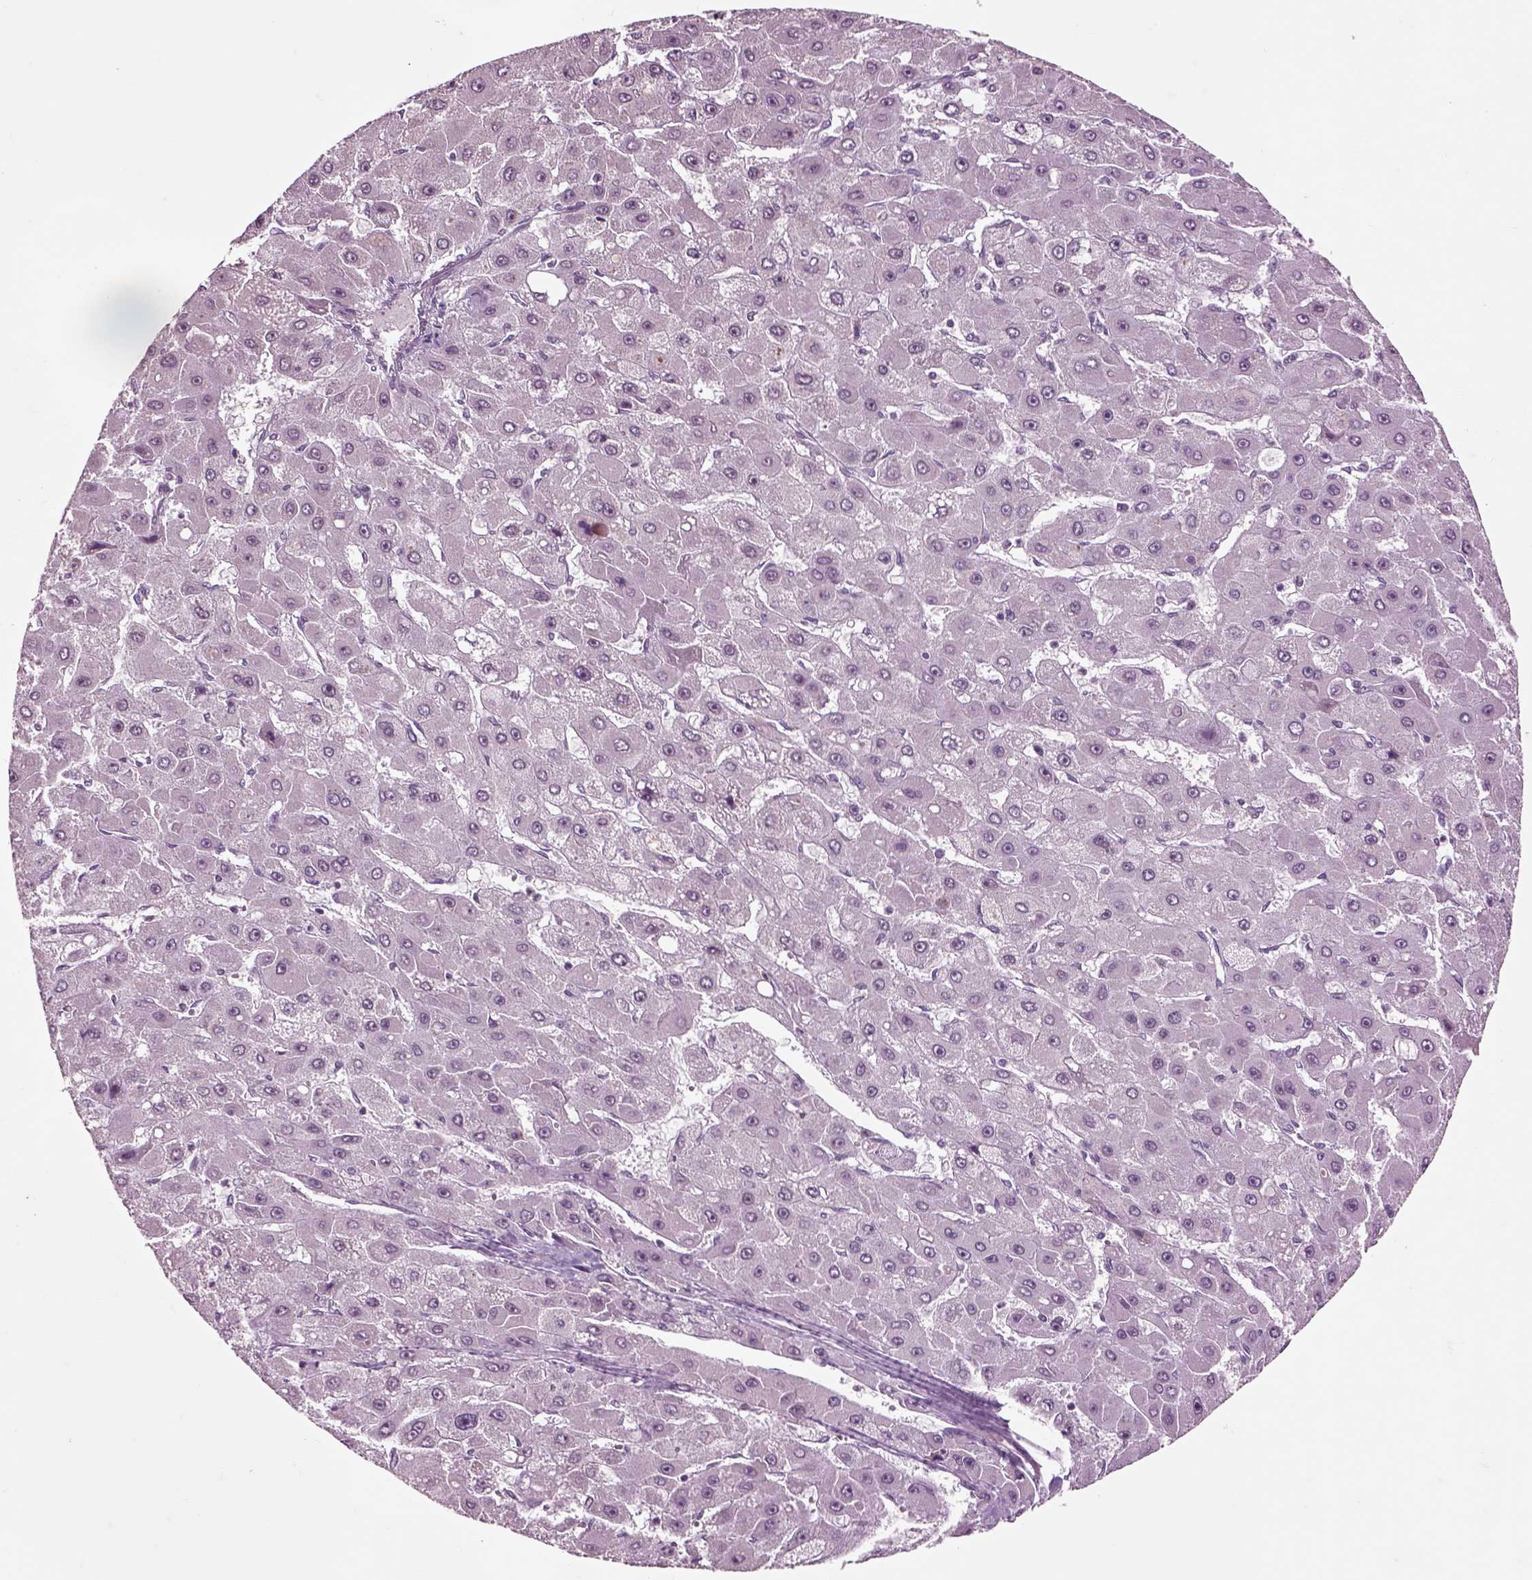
{"staining": {"intensity": "negative", "quantity": "none", "location": "none"}, "tissue": "liver cancer", "cell_type": "Tumor cells", "image_type": "cancer", "snomed": [{"axis": "morphology", "description": "Carcinoma, Hepatocellular, NOS"}, {"axis": "topography", "description": "Liver"}], "caption": "Histopathology image shows no protein positivity in tumor cells of liver hepatocellular carcinoma tissue.", "gene": "CHGB", "patient": {"sex": "female", "age": 25}}